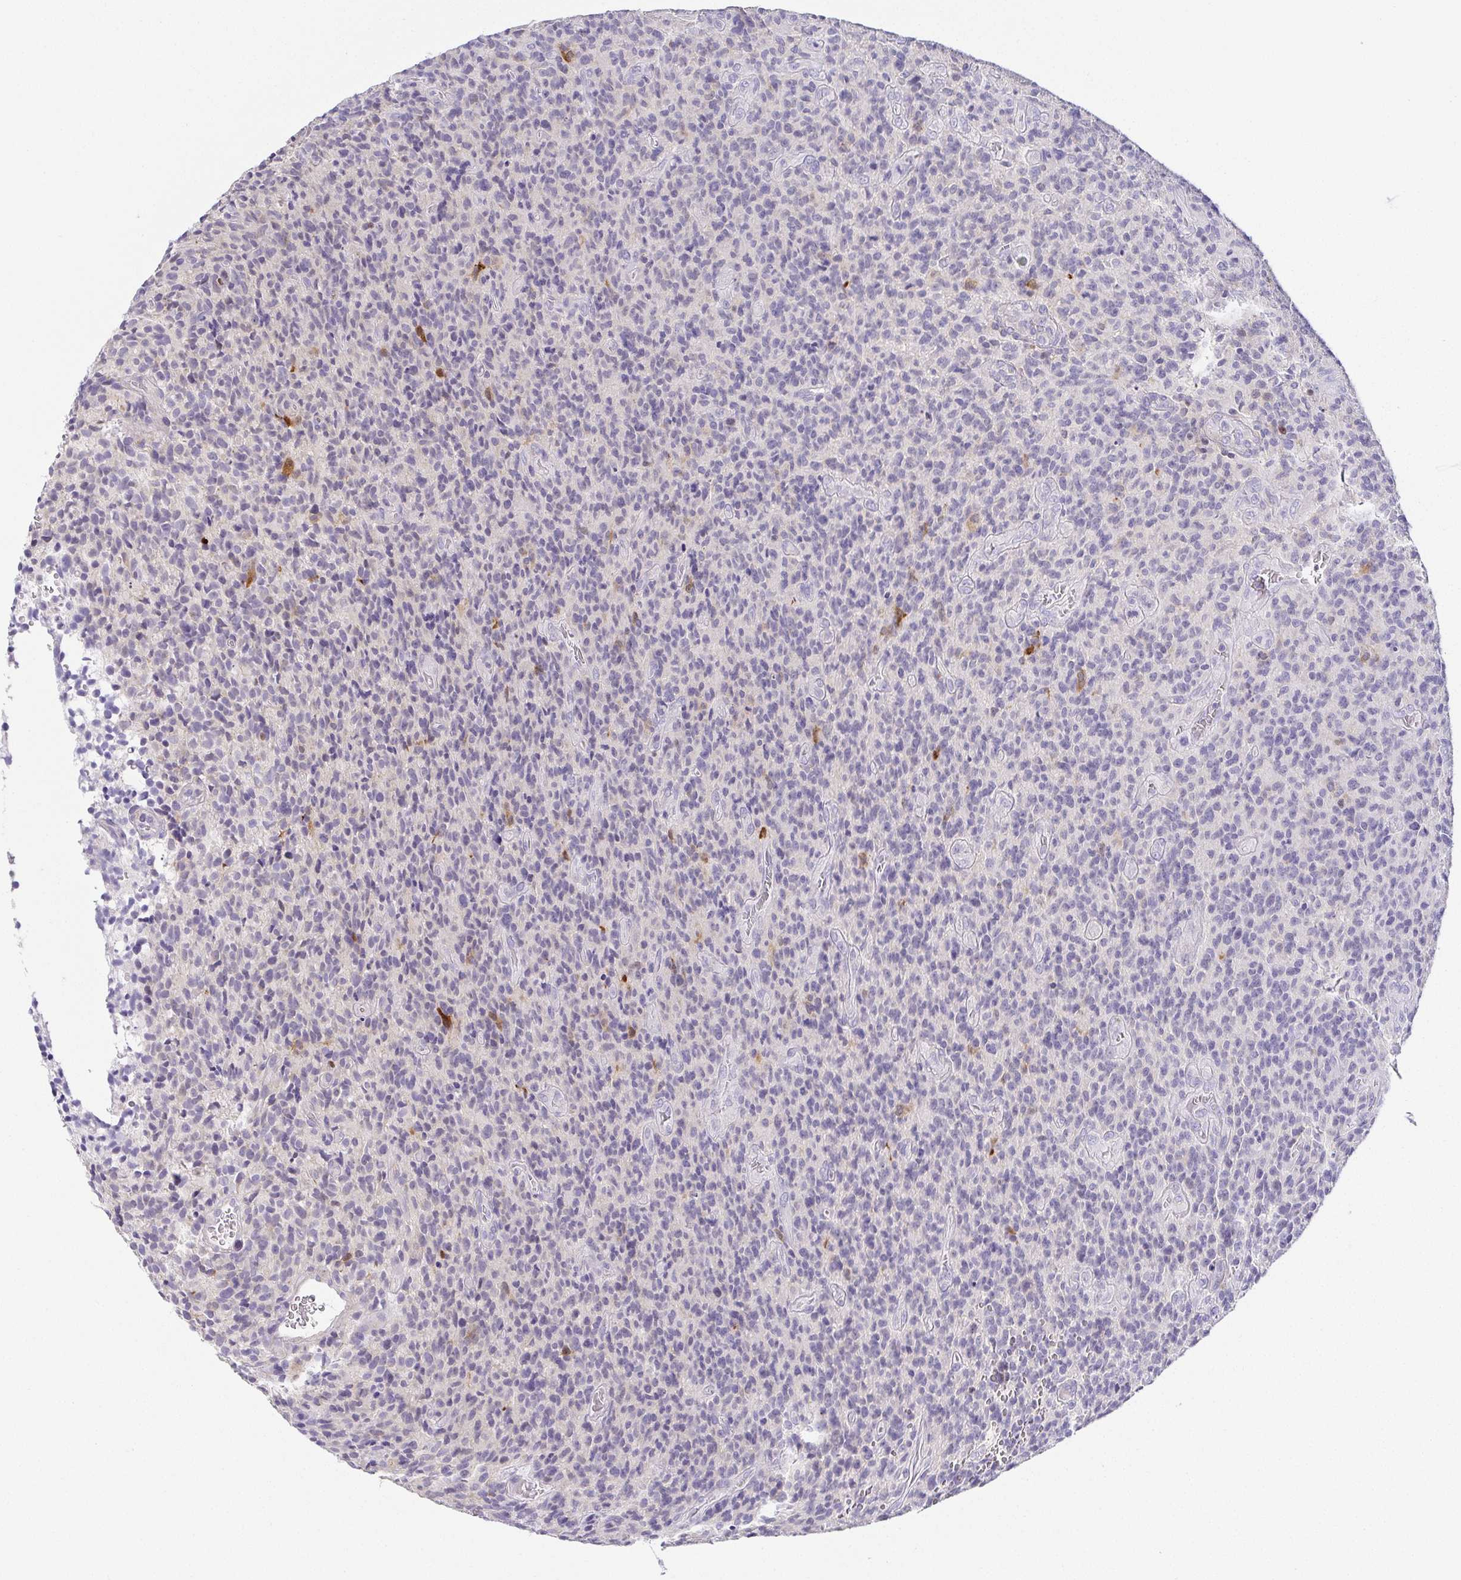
{"staining": {"intensity": "negative", "quantity": "none", "location": "none"}, "tissue": "glioma", "cell_type": "Tumor cells", "image_type": "cancer", "snomed": [{"axis": "morphology", "description": "Glioma, malignant, High grade"}, {"axis": "topography", "description": "Brain"}], "caption": "High magnification brightfield microscopy of glioma stained with DAB (brown) and counterstained with hematoxylin (blue): tumor cells show no significant positivity.", "gene": "RNASE7", "patient": {"sex": "male", "age": 76}}